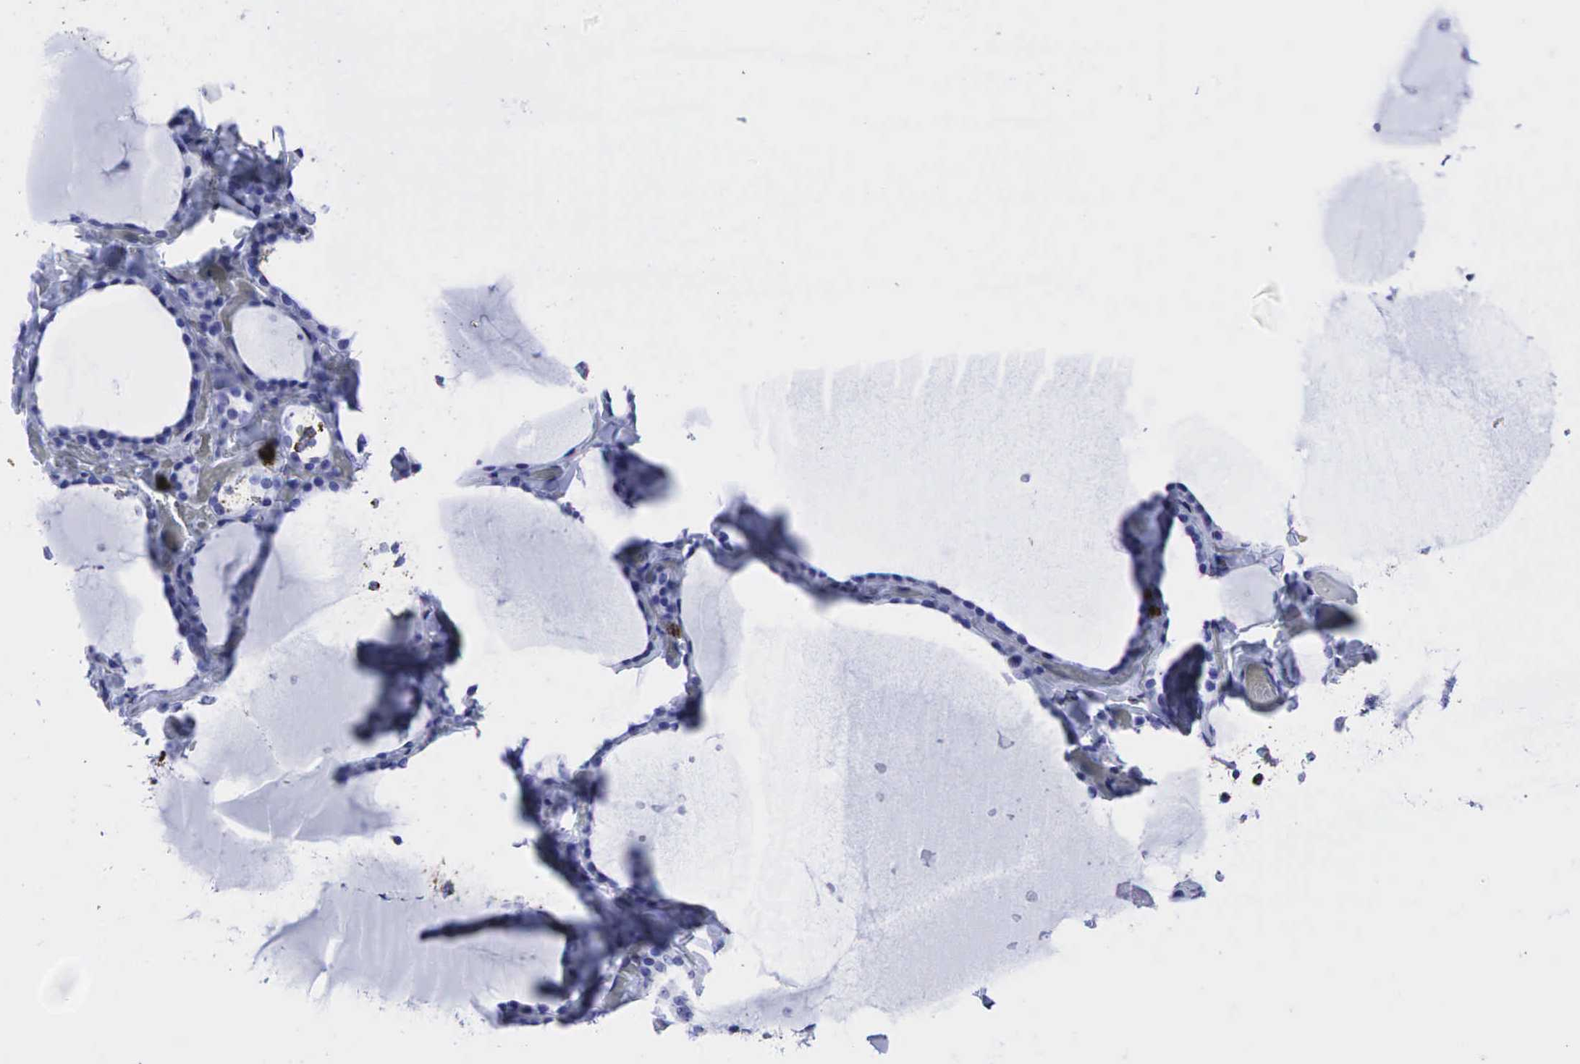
{"staining": {"intensity": "negative", "quantity": "none", "location": "none"}, "tissue": "thyroid gland", "cell_type": "Glandular cells", "image_type": "normal", "snomed": [{"axis": "morphology", "description": "Normal tissue, NOS"}, {"axis": "topography", "description": "Thyroid gland"}], "caption": "Glandular cells are negative for protein expression in benign human thyroid gland. (DAB (3,3'-diaminobenzidine) immunohistochemistry with hematoxylin counter stain).", "gene": "PTPRC", "patient": {"sex": "male", "age": 34}}